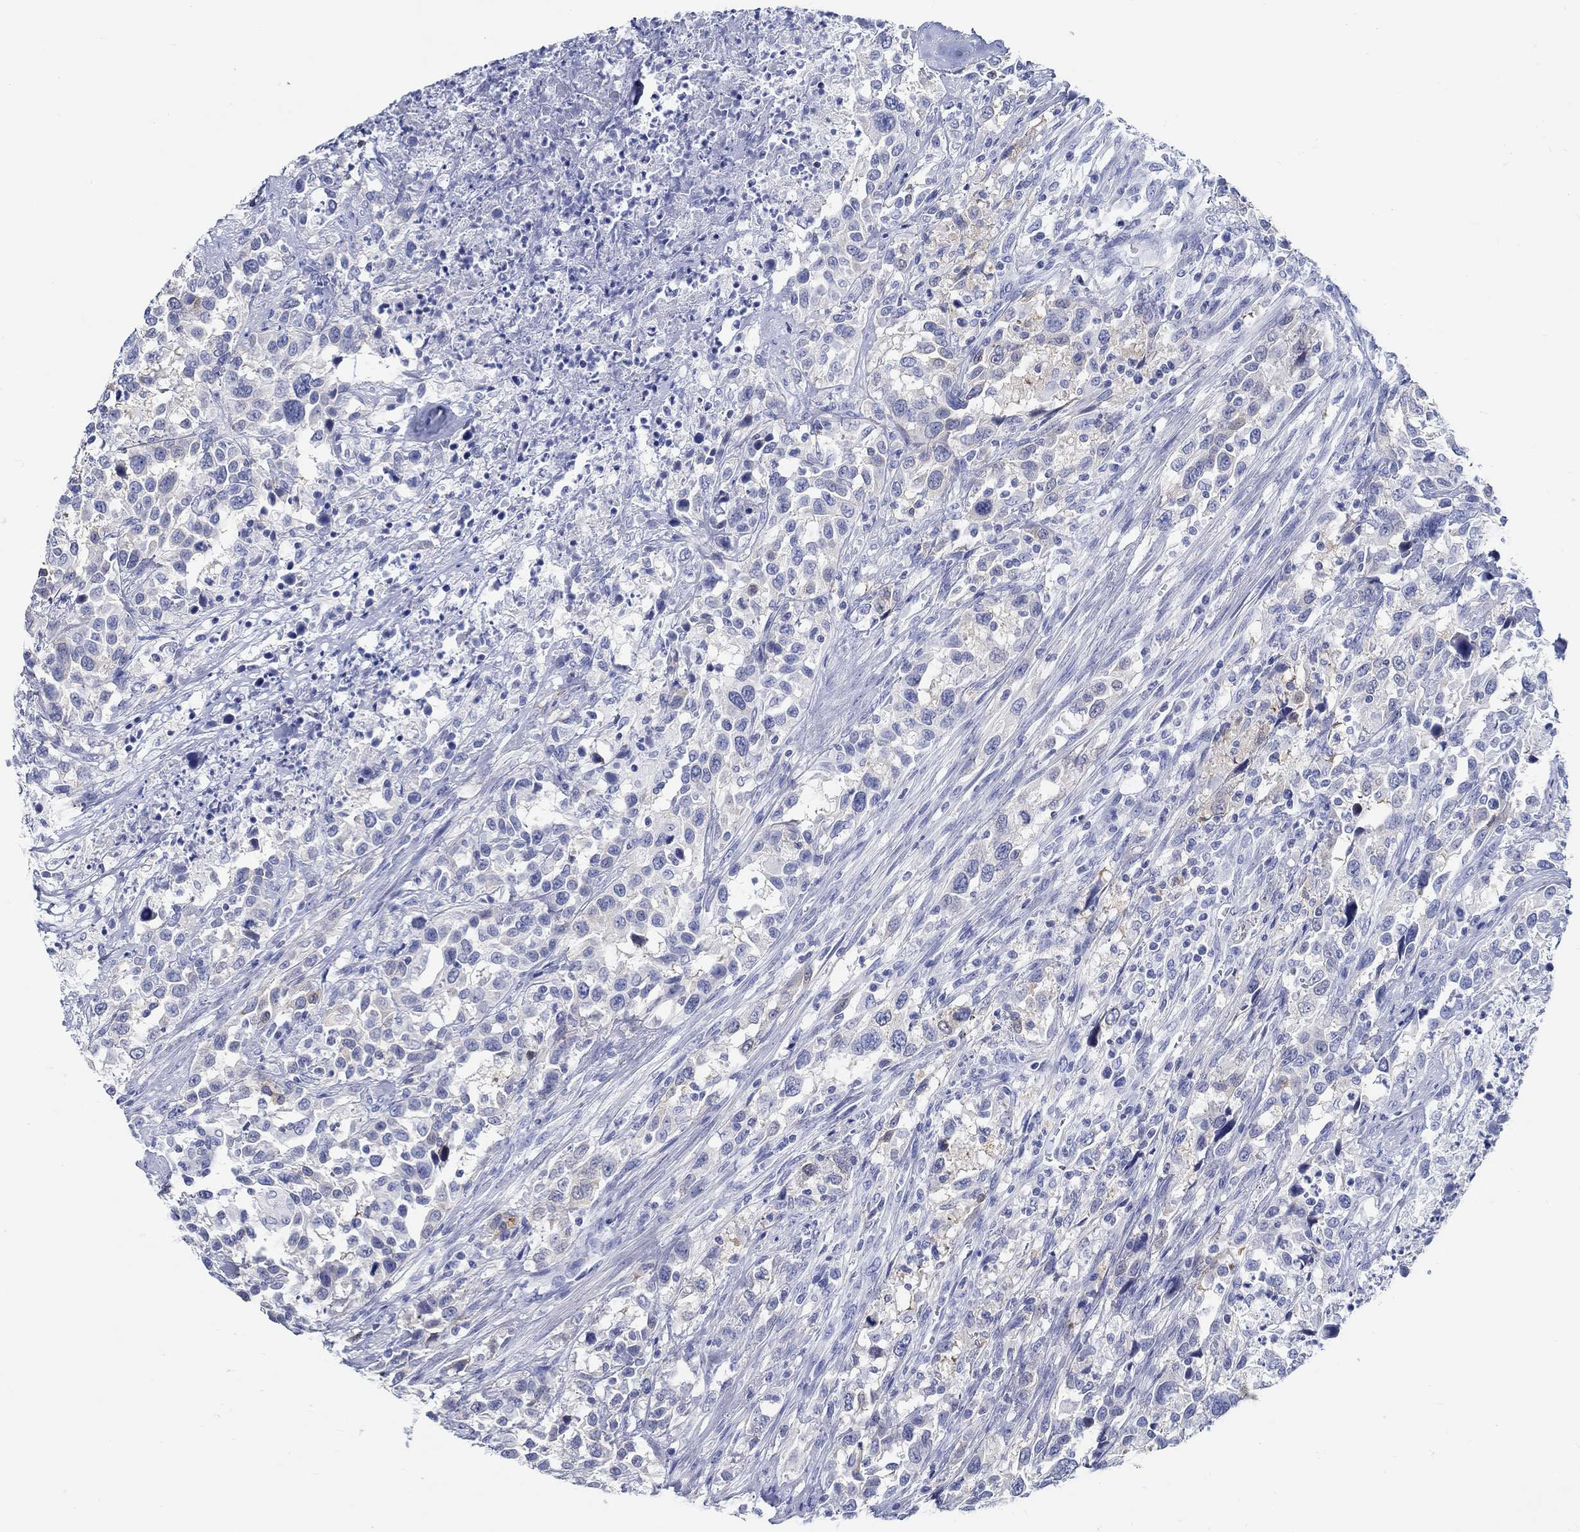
{"staining": {"intensity": "negative", "quantity": "none", "location": "none"}, "tissue": "urothelial cancer", "cell_type": "Tumor cells", "image_type": "cancer", "snomed": [{"axis": "morphology", "description": "Urothelial carcinoma, NOS"}, {"axis": "morphology", "description": "Urothelial carcinoma, High grade"}, {"axis": "topography", "description": "Urinary bladder"}], "caption": "Immunohistochemistry of urothelial cancer exhibits no positivity in tumor cells. Nuclei are stained in blue.", "gene": "FBXO2", "patient": {"sex": "female", "age": 64}}